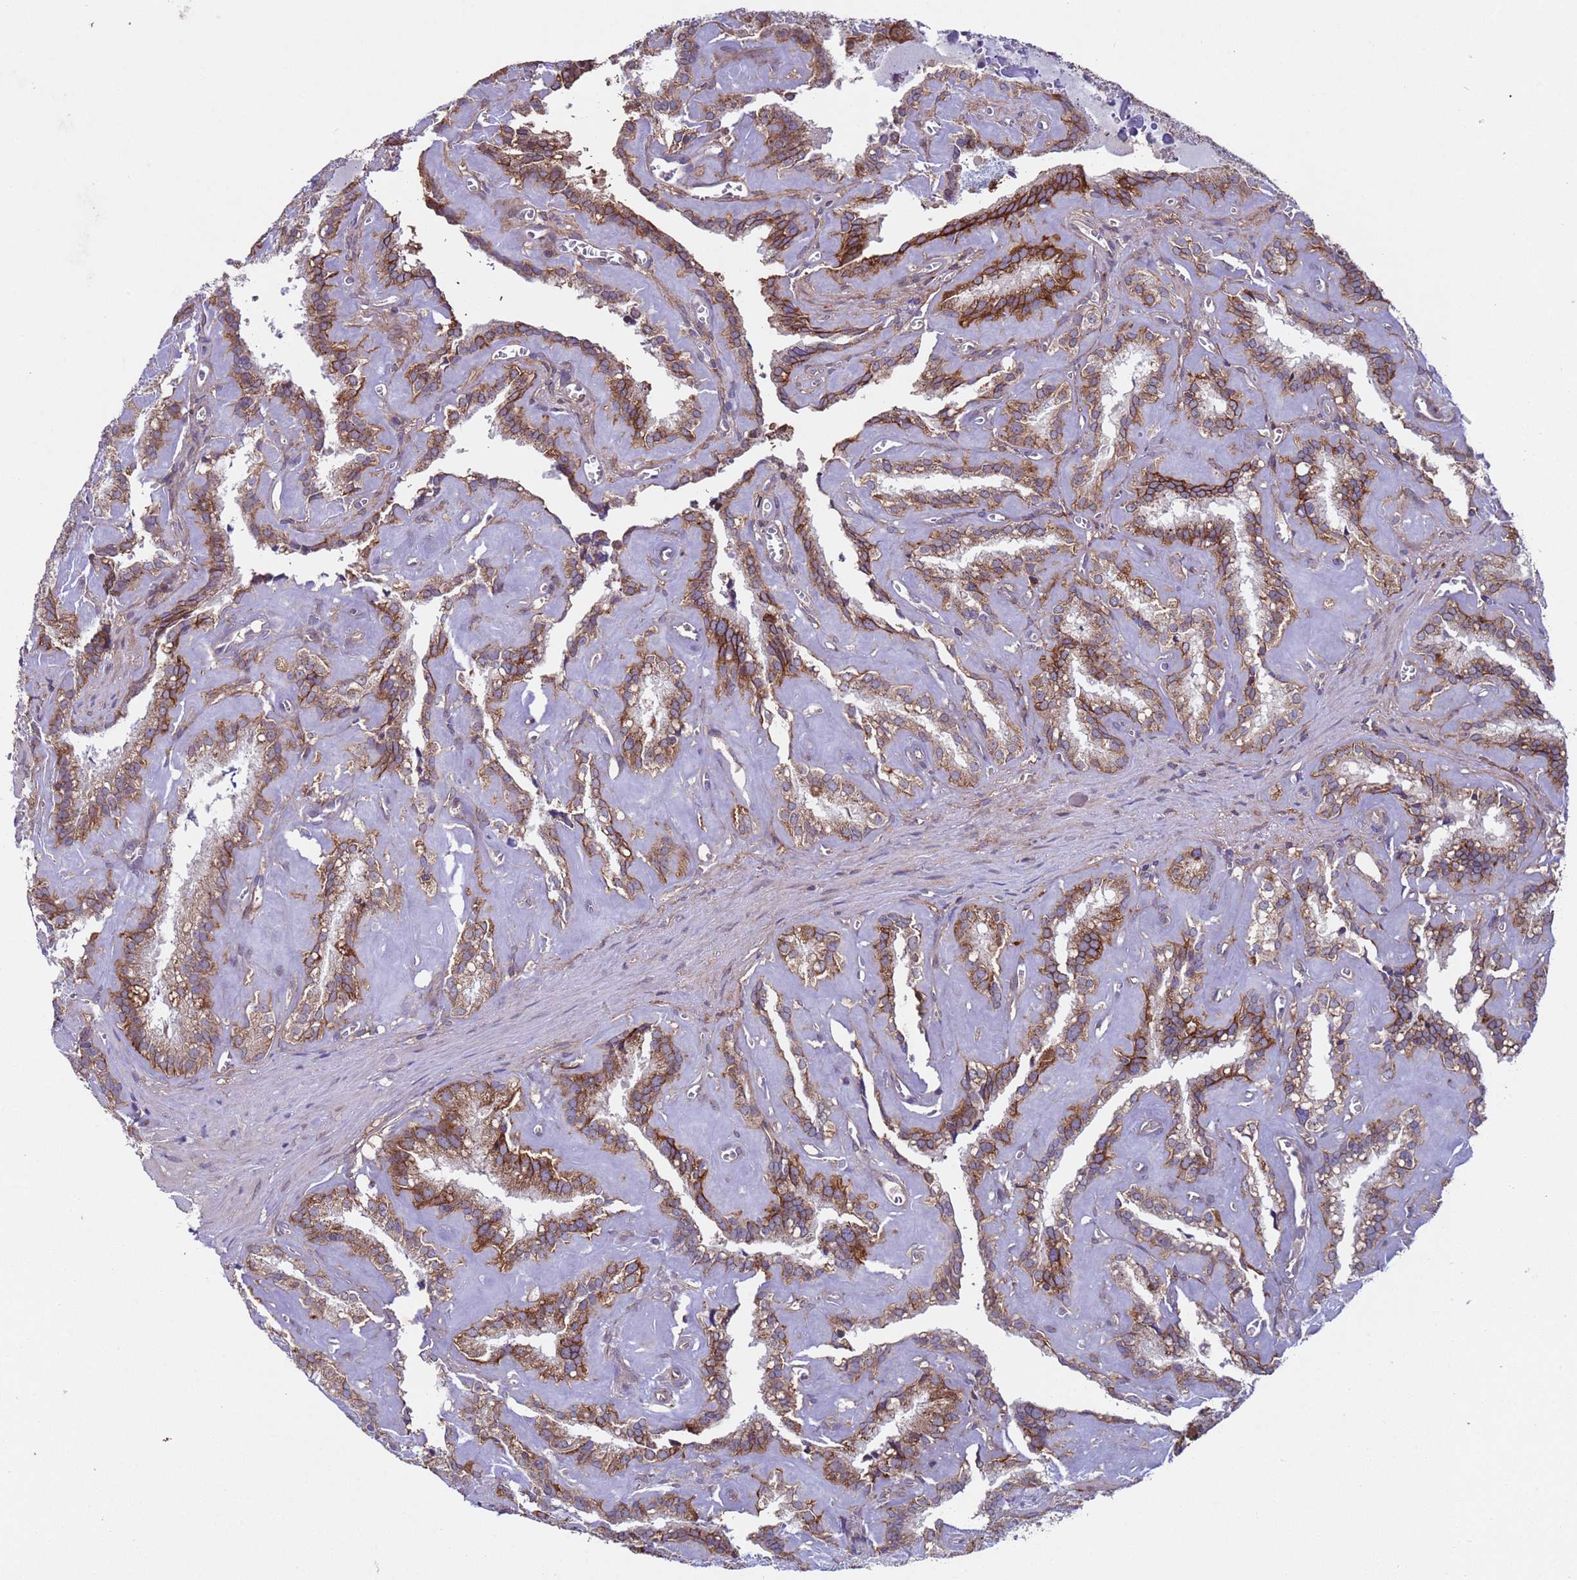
{"staining": {"intensity": "moderate", "quantity": ">75%", "location": "cytoplasmic/membranous"}, "tissue": "seminal vesicle", "cell_type": "Glandular cells", "image_type": "normal", "snomed": [{"axis": "morphology", "description": "Normal tissue, NOS"}, {"axis": "topography", "description": "Prostate"}, {"axis": "topography", "description": "Seminal veicle"}], "caption": "About >75% of glandular cells in benign human seminal vesicle demonstrate moderate cytoplasmic/membranous protein staining as visualized by brown immunohistochemical staining.", "gene": "ACAD8", "patient": {"sex": "male", "age": 59}}